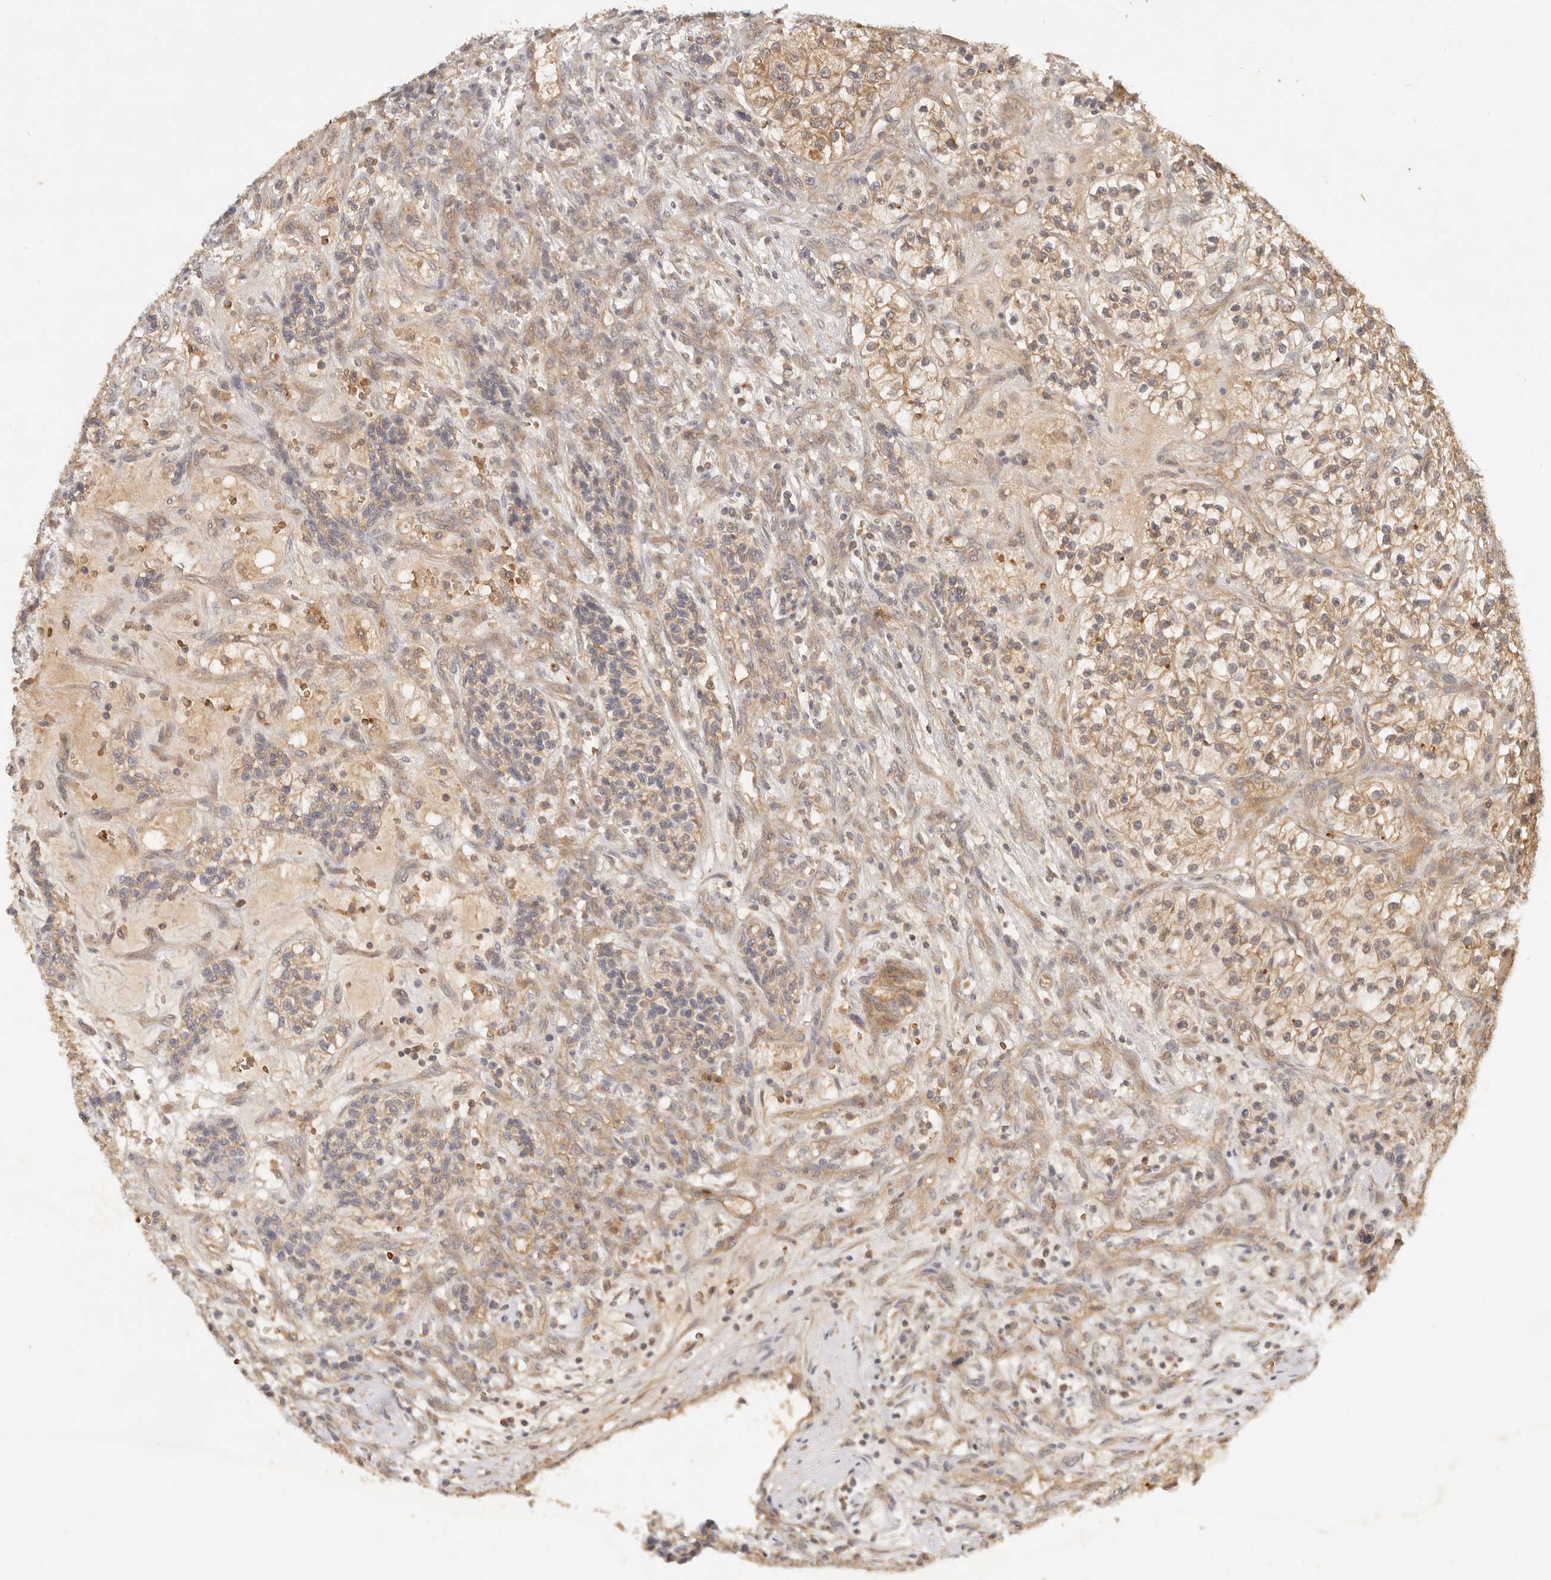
{"staining": {"intensity": "moderate", "quantity": ">75%", "location": "cytoplasmic/membranous"}, "tissue": "renal cancer", "cell_type": "Tumor cells", "image_type": "cancer", "snomed": [{"axis": "morphology", "description": "Adenocarcinoma, NOS"}, {"axis": "topography", "description": "Kidney"}], "caption": "DAB immunohistochemical staining of human renal cancer (adenocarcinoma) shows moderate cytoplasmic/membranous protein staining in about >75% of tumor cells. (brown staining indicates protein expression, while blue staining denotes nuclei).", "gene": "FREM2", "patient": {"sex": "female", "age": 57}}